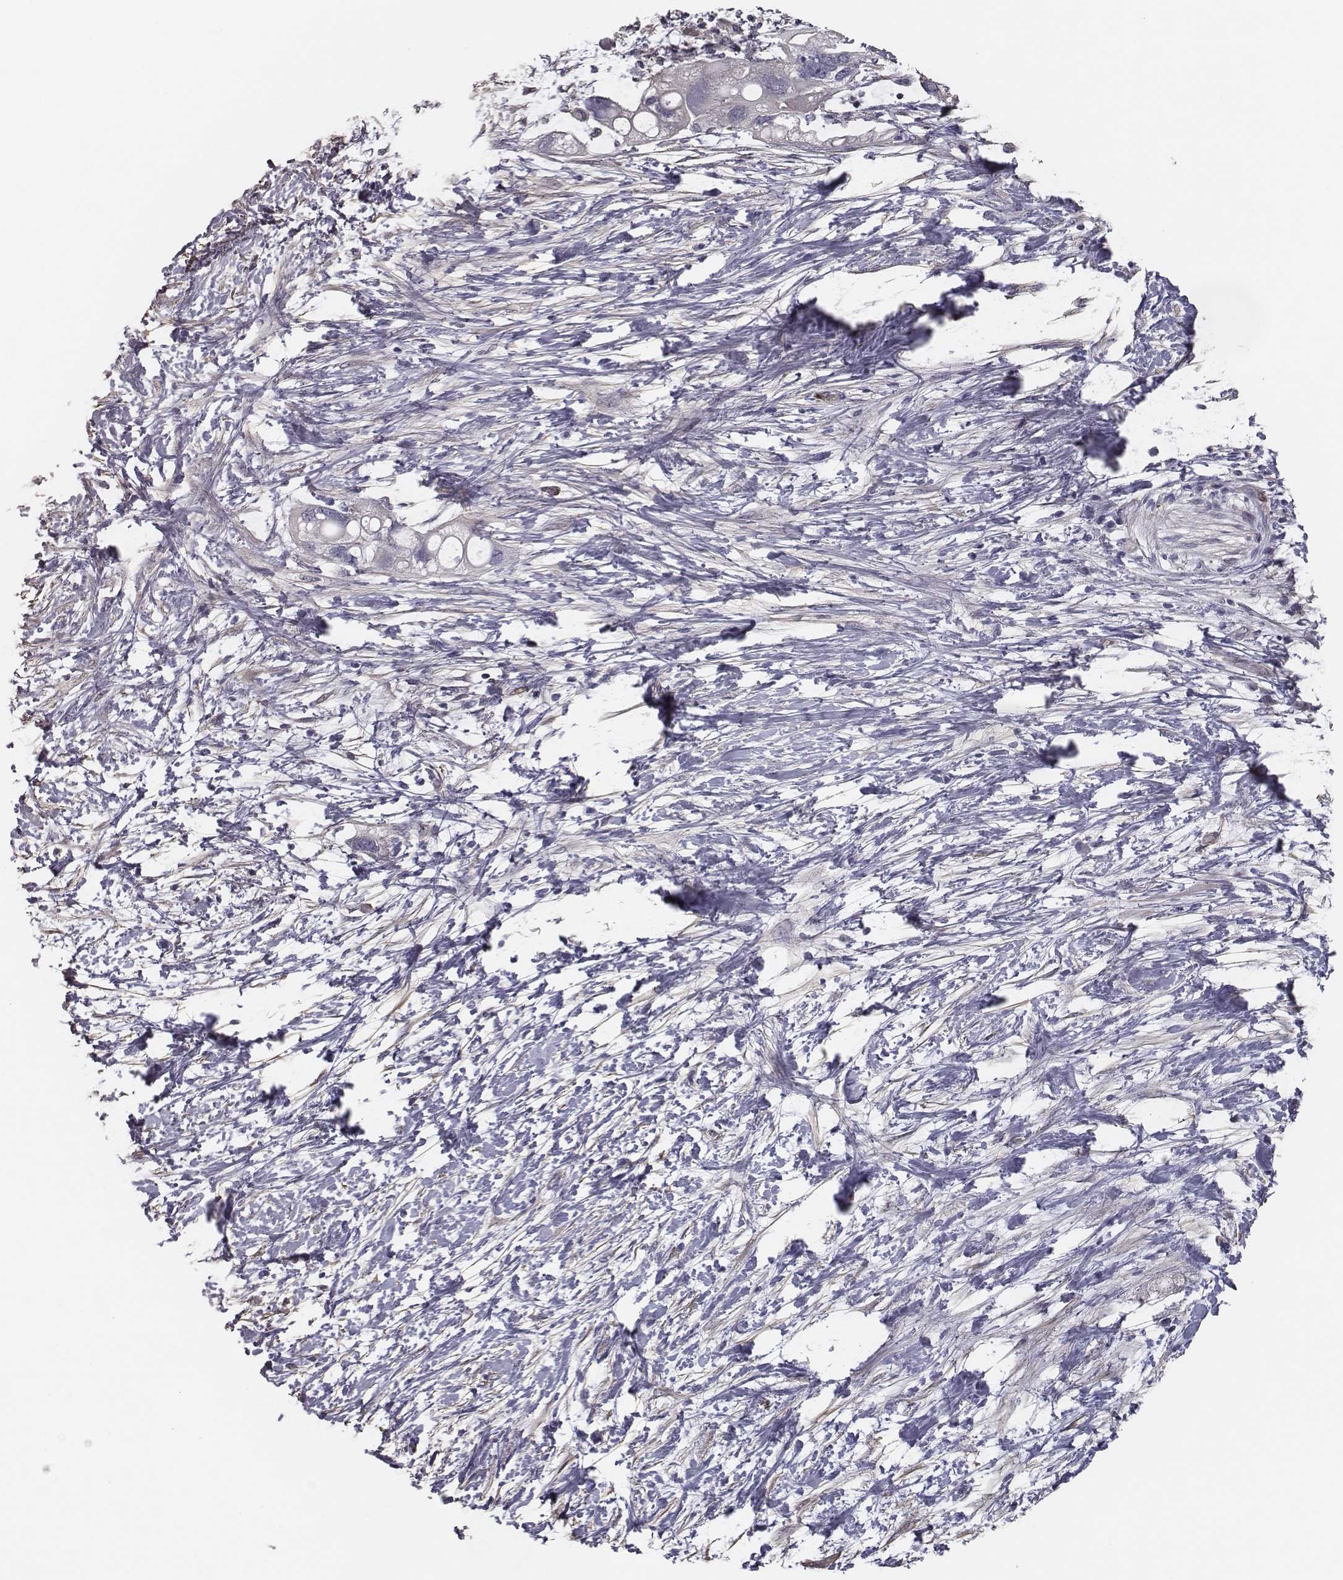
{"staining": {"intensity": "negative", "quantity": "none", "location": "none"}, "tissue": "pancreatic cancer", "cell_type": "Tumor cells", "image_type": "cancer", "snomed": [{"axis": "morphology", "description": "Adenocarcinoma, NOS"}, {"axis": "topography", "description": "Pancreas"}], "caption": "Human pancreatic cancer stained for a protein using IHC displays no positivity in tumor cells.", "gene": "ISYNA1", "patient": {"sex": "female", "age": 72}}